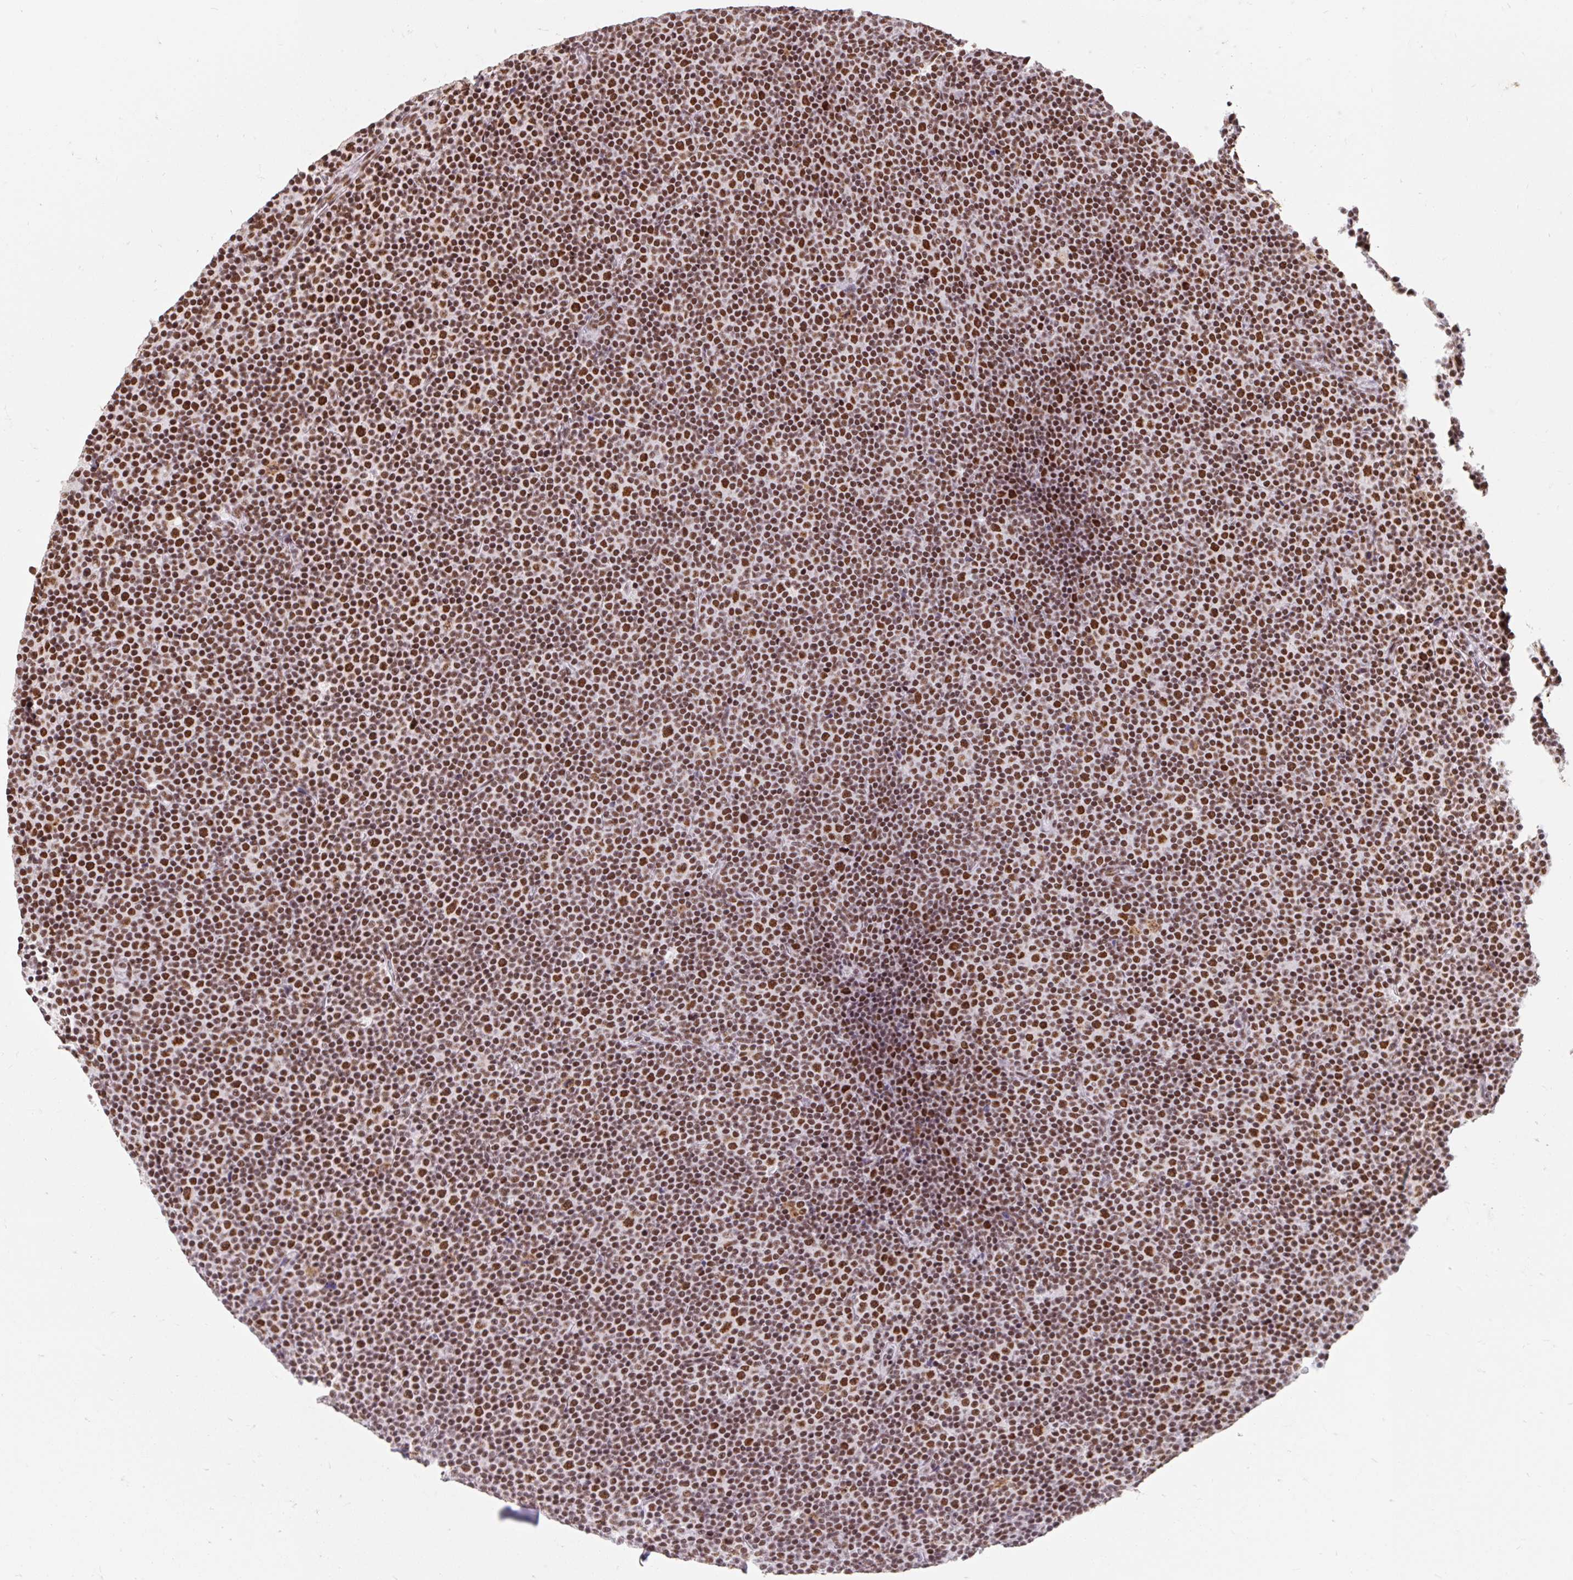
{"staining": {"intensity": "strong", "quantity": ">75%", "location": "nuclear"}, "tissue": "lymphoma", "cell_type": "Tumor cells", "image_type": "cancer", "snomed": [{"axis": "morphology", "description": "Malignant lymphoma, non-Hodgkin's type, Low grade"}, {"axis": "topography", "description": "Lymph node"}], "caption": "Immunohistochemical staining of human lymphoma shows strong nuclear protein staining in about >75% of tumor cells. (brown staining indicates protein expression, while blue staining denotes nuclei).", "gene": "SRSF10", "patient": {"sex": "female", "age": 67}}